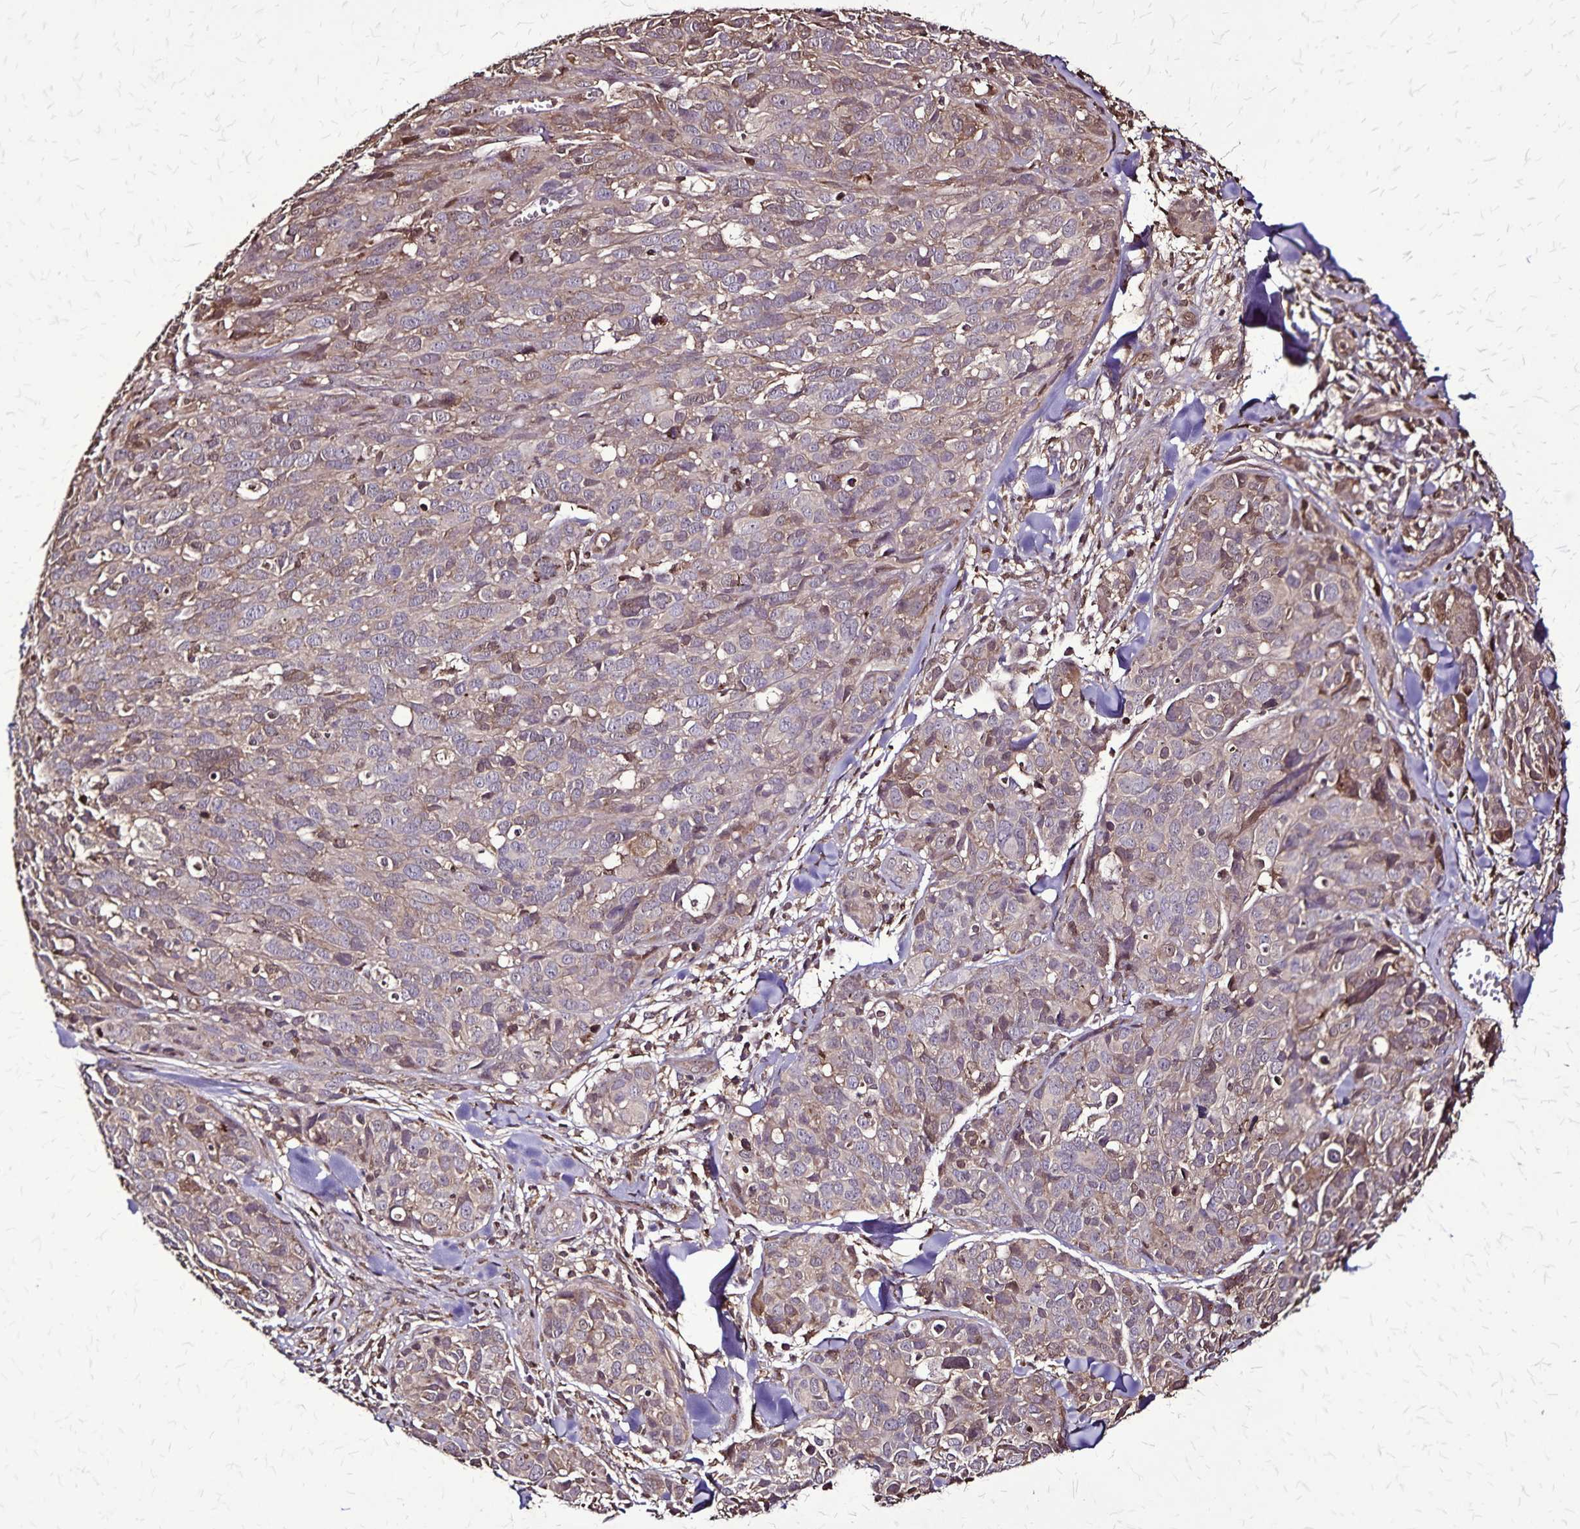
{"staining": {"intensity": "negative", "quantity": "none", "location": "none"}, "tissue": "melanoma", "cell_type": "Tumor cells", "image_type": "cancer", "snomed": [{"axis": "morphology", "description": "Malignant melanoma, NOS"}, {"axis": "topography", "description": "Skin"}], "caption": "DAB (3,3'-diaminobenzidine) immunohistochemical staining of melanoma shows no significant expression in tumor cells. (IHC, brightfield microscopy, high magnification).", "gene": "CHMP1B", "patient": {"sex": "male", "age": 51}}